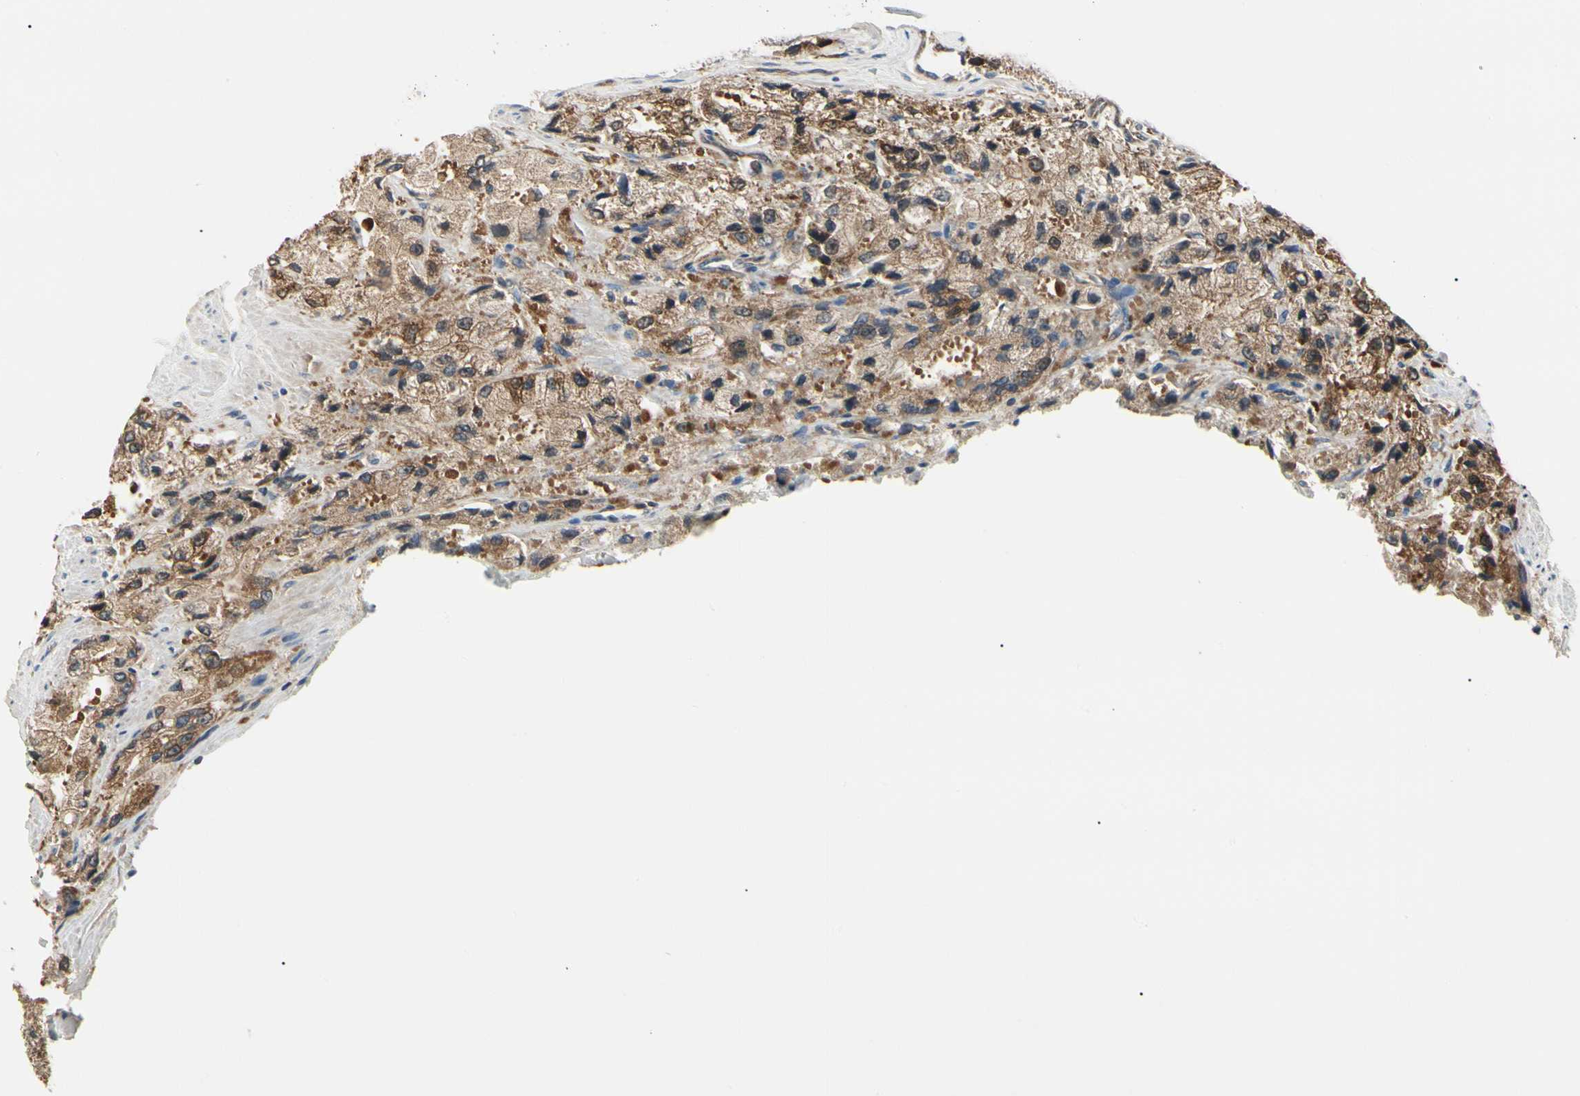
{"staining": {"intensity": "moderate", "quantity": ">75%", "location": "cytoplasmic/membranous"}, "tissue": "prostate cancer", "cell_type": "Tumor cells", "image_type": "cancer", "snomed": [{"axis": "morphology", "description": "Adenocarcinoma, High grade"}, {"axis": "topography", "description": "Prostate"}], "caption": "This histopathology image shows IHC staining of human prostate cancer, with medium moderate cytoplasmic/membranous positivity in about >75% of tumor cells.", "gene": "NME1-NME2", "patient": {"sex": "male", "age": 58}}